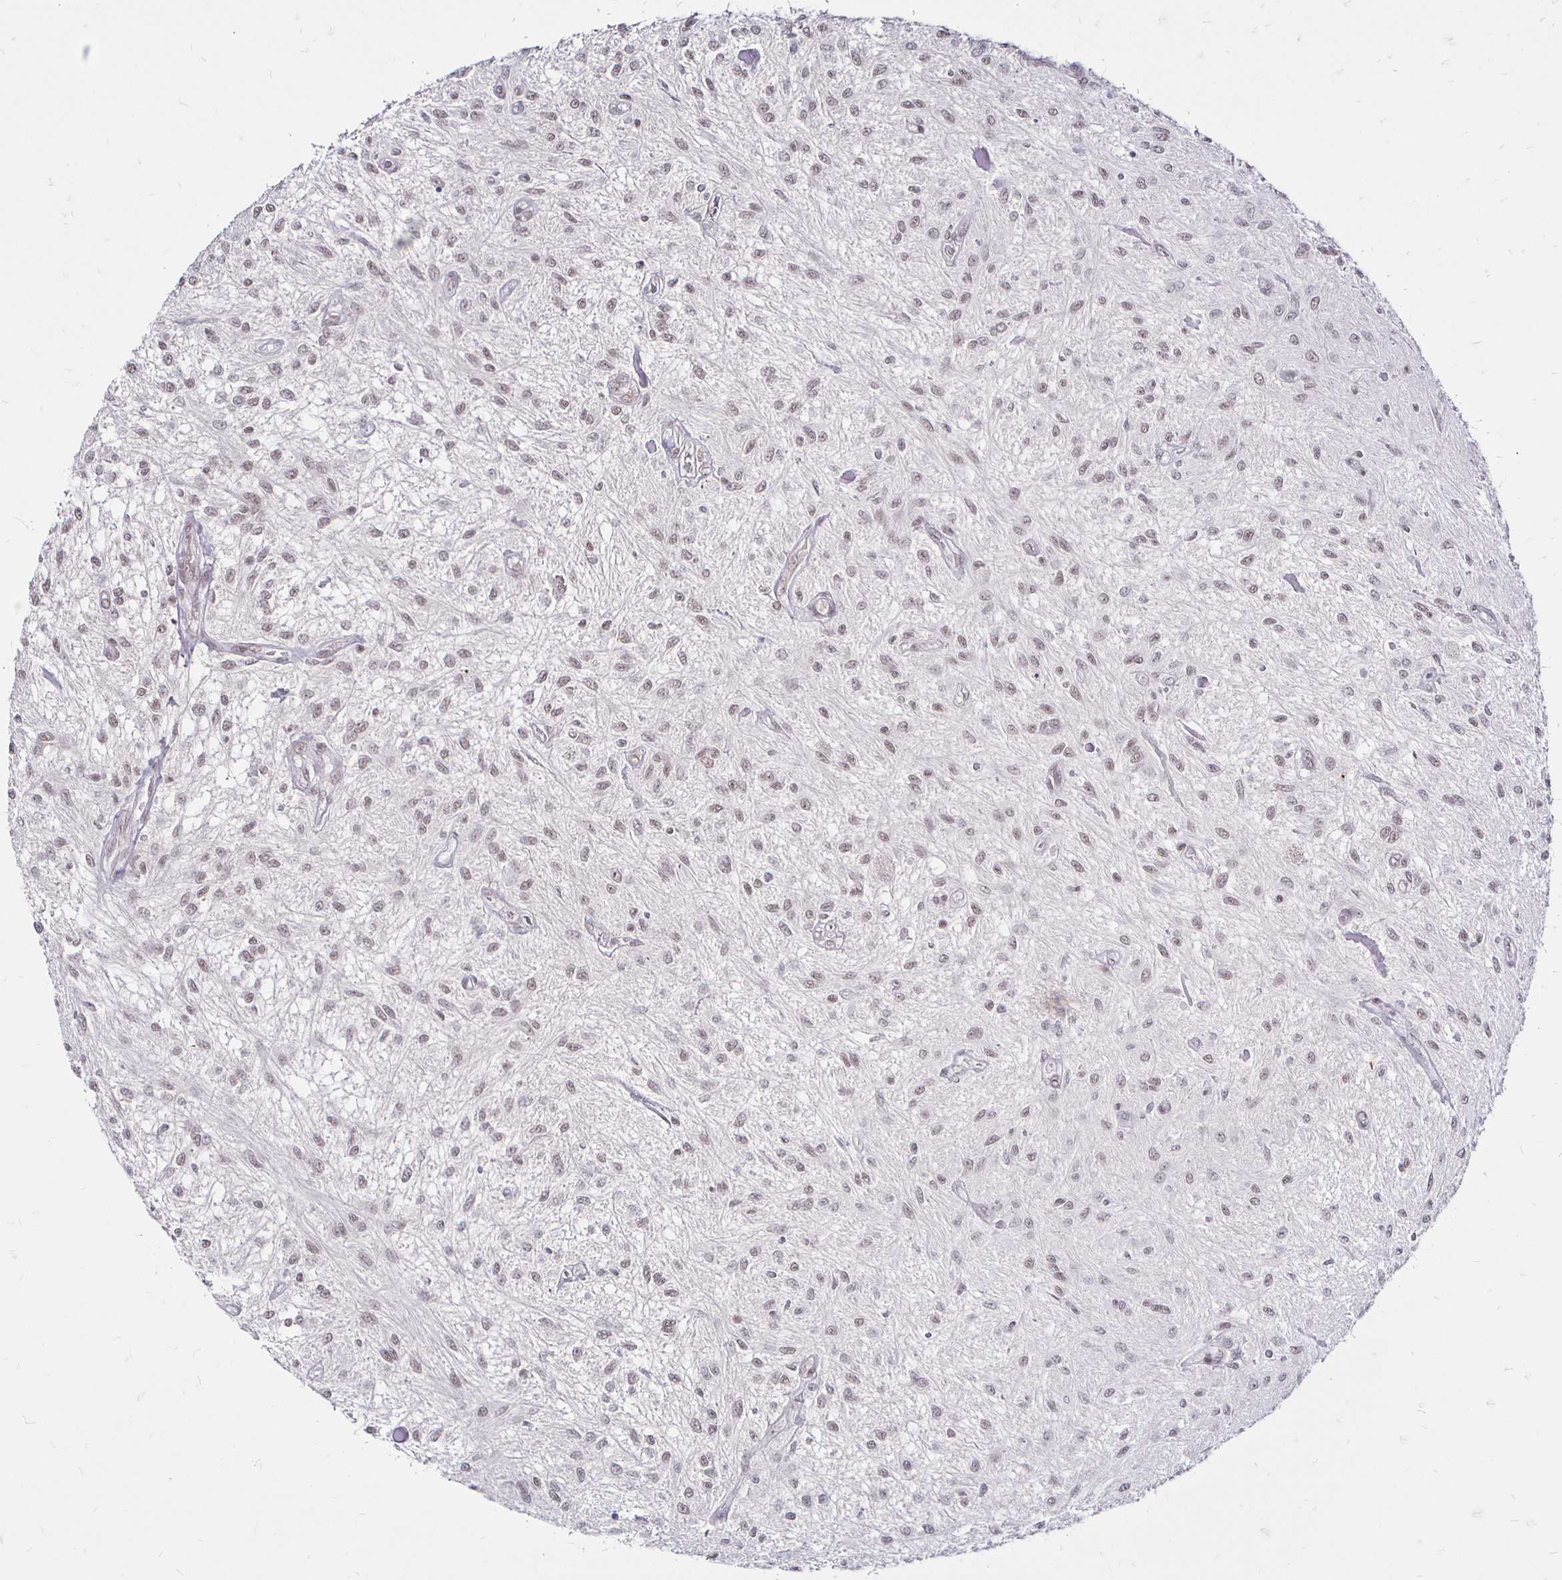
{"staining": {"intensity": "weak", "quantity": ">75%", "location": "nuclear"}, "tissue": "glioma", "cell_type": "Tumor cells", "image_type": "cancer", "snomed": [{"axis": "morphology", "description": "Glioma, malignant, Low grade"}, {"axis": "topography", "description": "Cerebellum"}], "caption": "Immunohistochemical staining of glioma shows low levels of weak nuclear positivity in about >75% of tumor cells.", "gene": "SIN3A", "patient": {"sex": "female", "age": 14}}